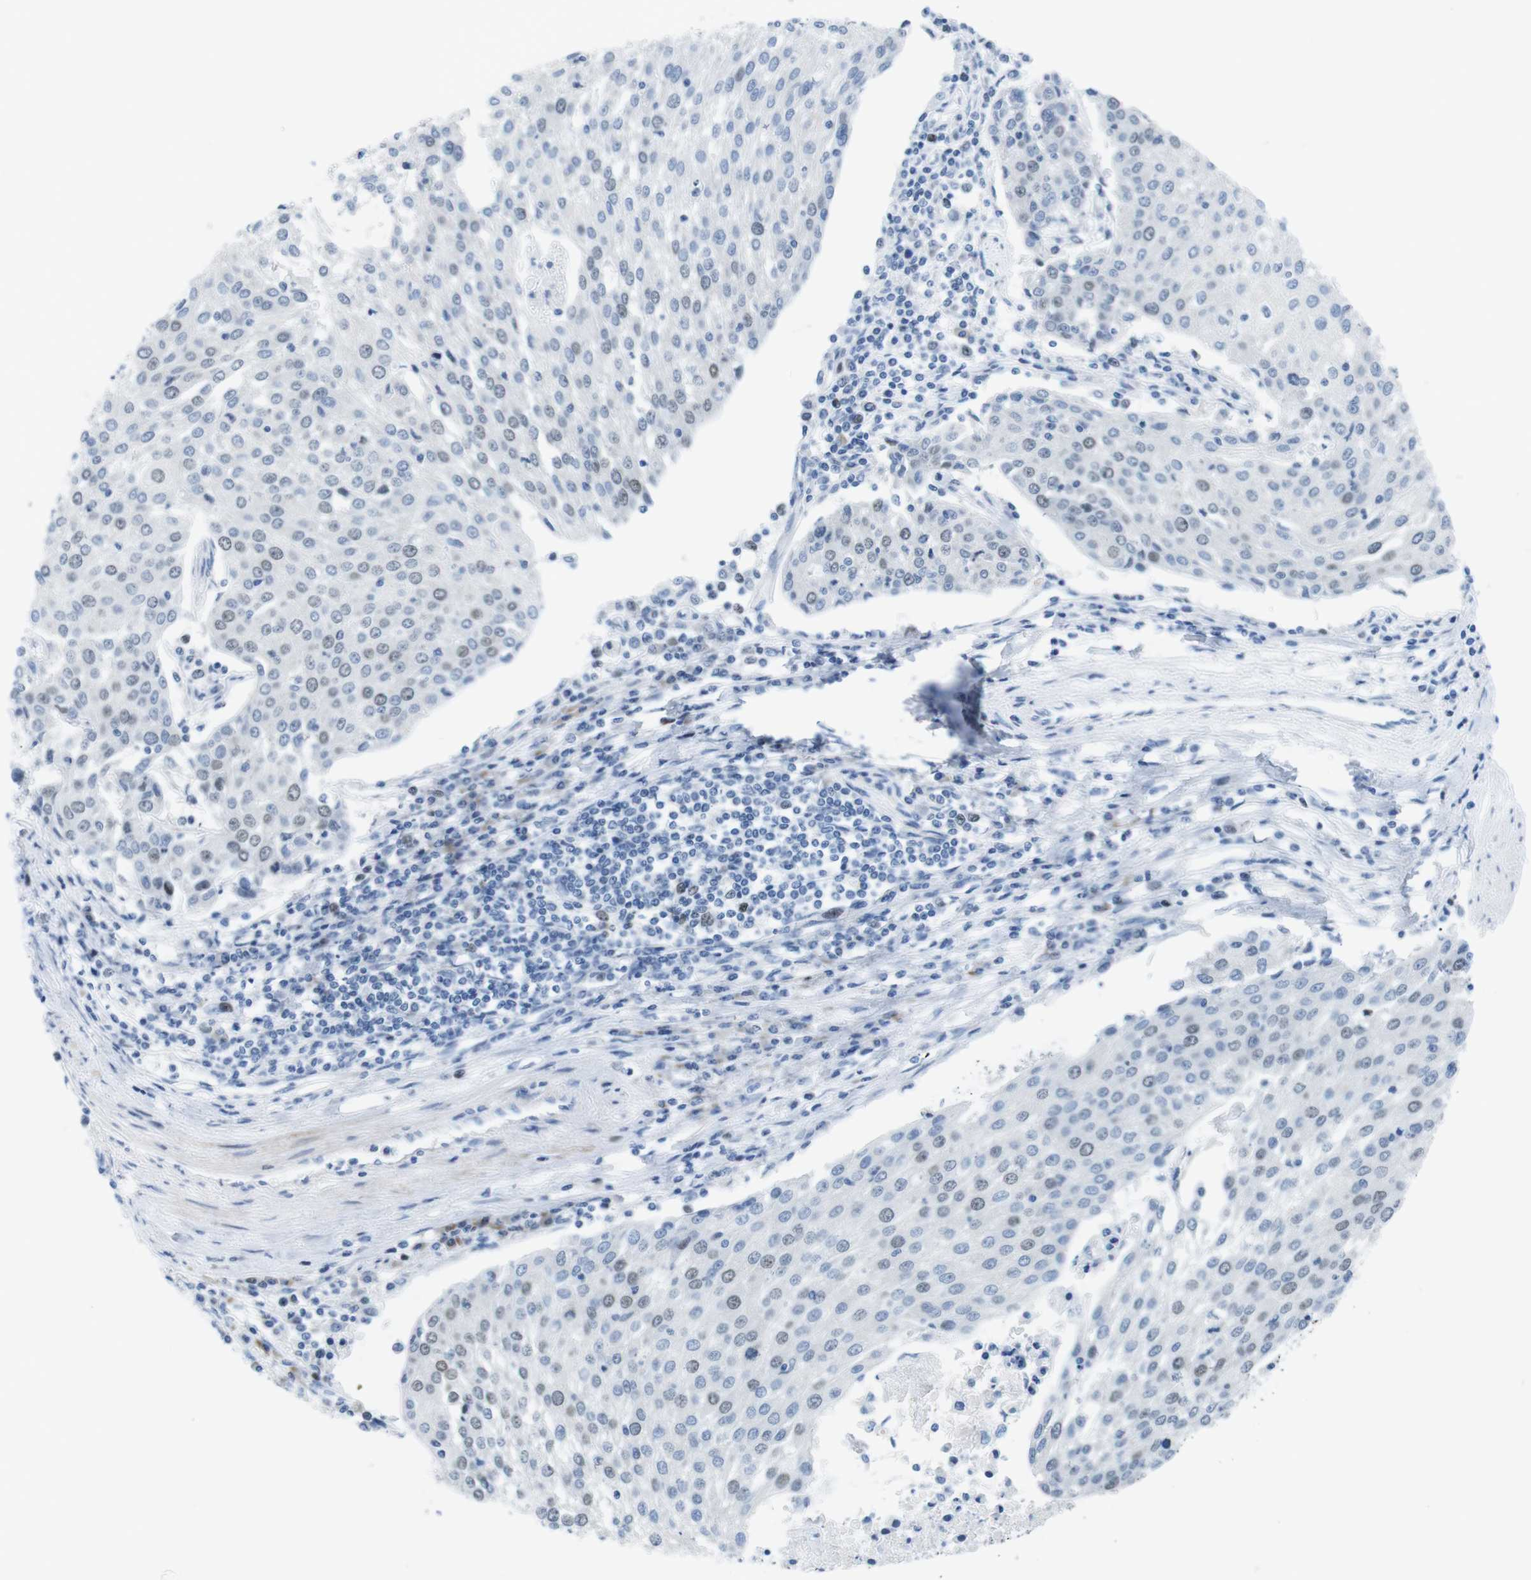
{"staining": {"intensity": "weak", "quantity": "<25%", "location": "nuclear"}, "tissue": "urothelial cancer", "cell_type": "Tumor cells", "image_type": "cancer", "snomed": [{"axis": "morphology", "description": "Urothelial carcinoma, High grade"}, {"axis": "topography", "description": "Urinary bladder"}], "caption": "Immunohistochemistry (IHC) photomicrograph of neoplastic tissue: urothelial cancer stained with DAB reveals no significant protein staining in tumor cells.", "gene": "CHAF1A", "patient": {"sex": "female", "age": 85}}